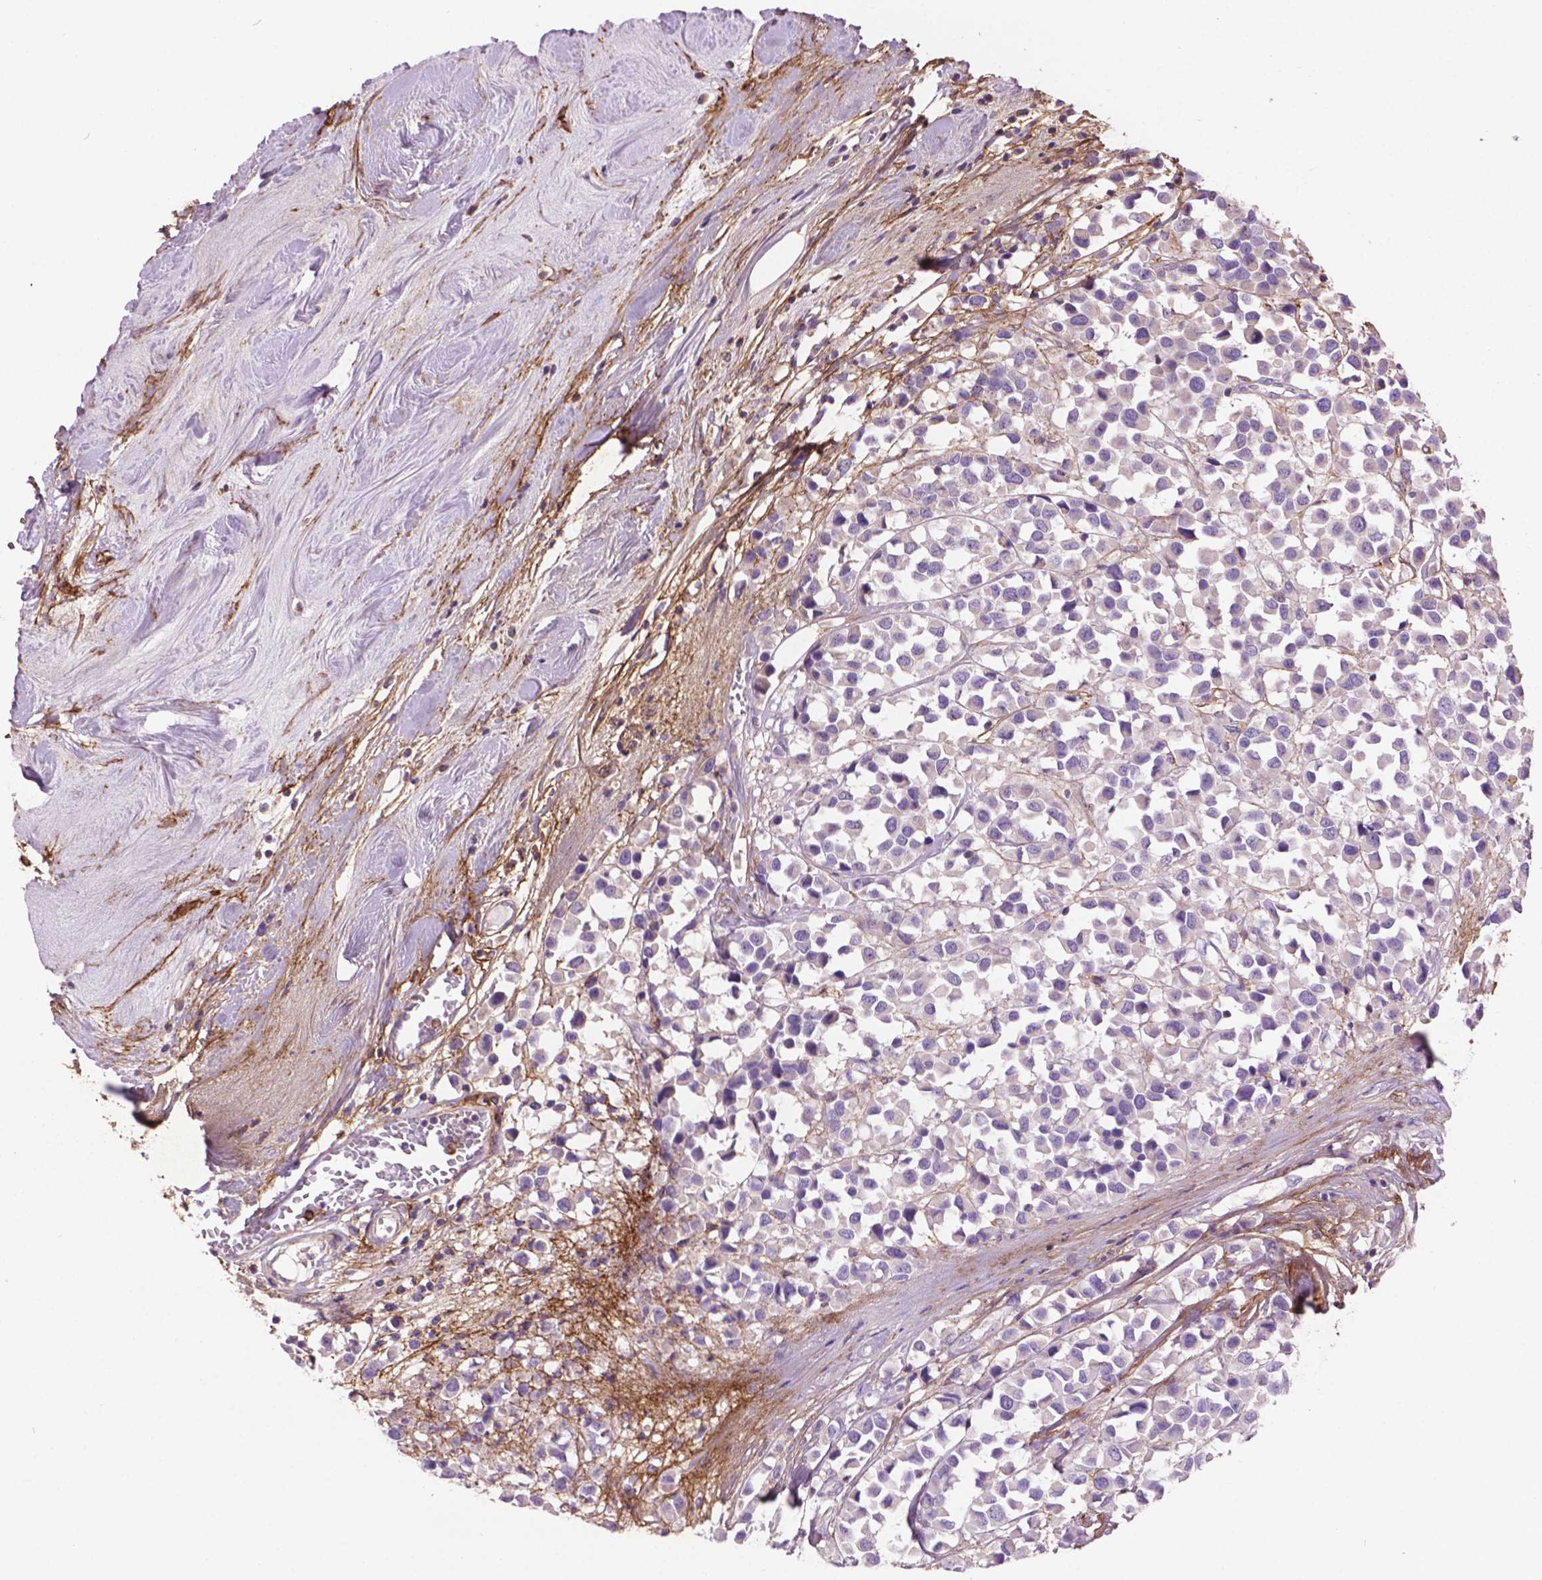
{"staining": {"intensity": "negative", "quantity": "none", "location": "none"}, "tissue": "breast cancer", "cell_type": "Tumor cells", "image_type": "cancer", "snomed": [{"axis": "morphology", "description": "Duct carcinoma"}, {"axis": "topography", "description": "Breast"}], "caption": "Immunohistochemistry (IHC) of breast cancer exhibits no positivity in tumor cells. The staining was performed using DAB to visualize the protein expression in brown, while the nuclei were stained in blue with hematoxylin (Magnification: 20x).", "gene": "LRRC3C", "patient": {"sex": "female", "age": 61}}